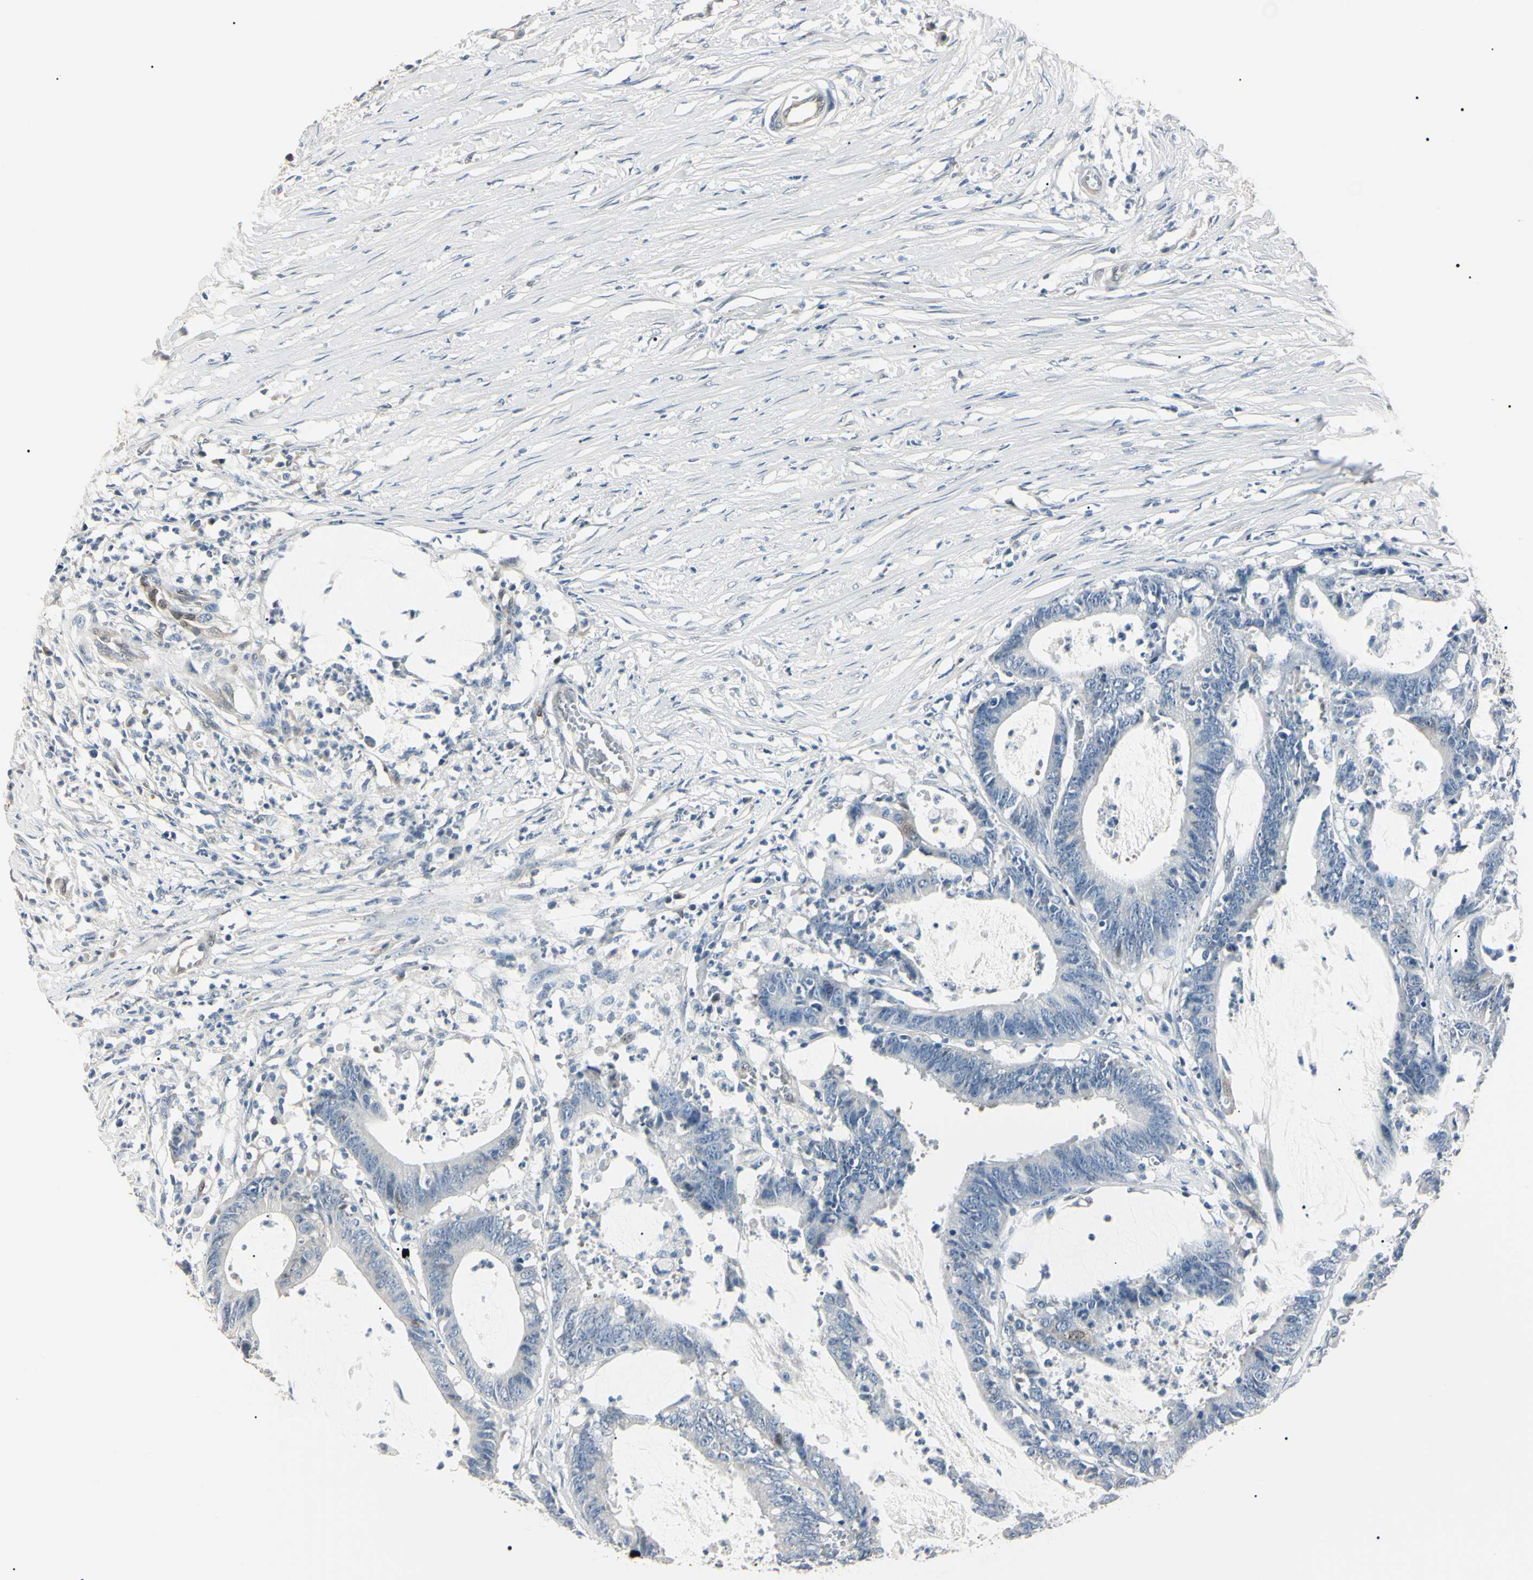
{"staining": {"intensity": "negative", "quantity": "none", "location": "none"}, "tissue": "colorectal cancer", "cell_type": "Tumor cells", "image_type": "cancer", "snomed": [{"axis": "morphology", "description": "Adenocarcinoma, NOS"}, {"axis": "topography", "description": "Rectum"}], "caption": "Colorectal adenocarcinoma was stained to show a protein in brown. There is no significant expression in tumor cells.", "gene": "AKR1C3", "patient": {"sex": "female", "age": 66}}